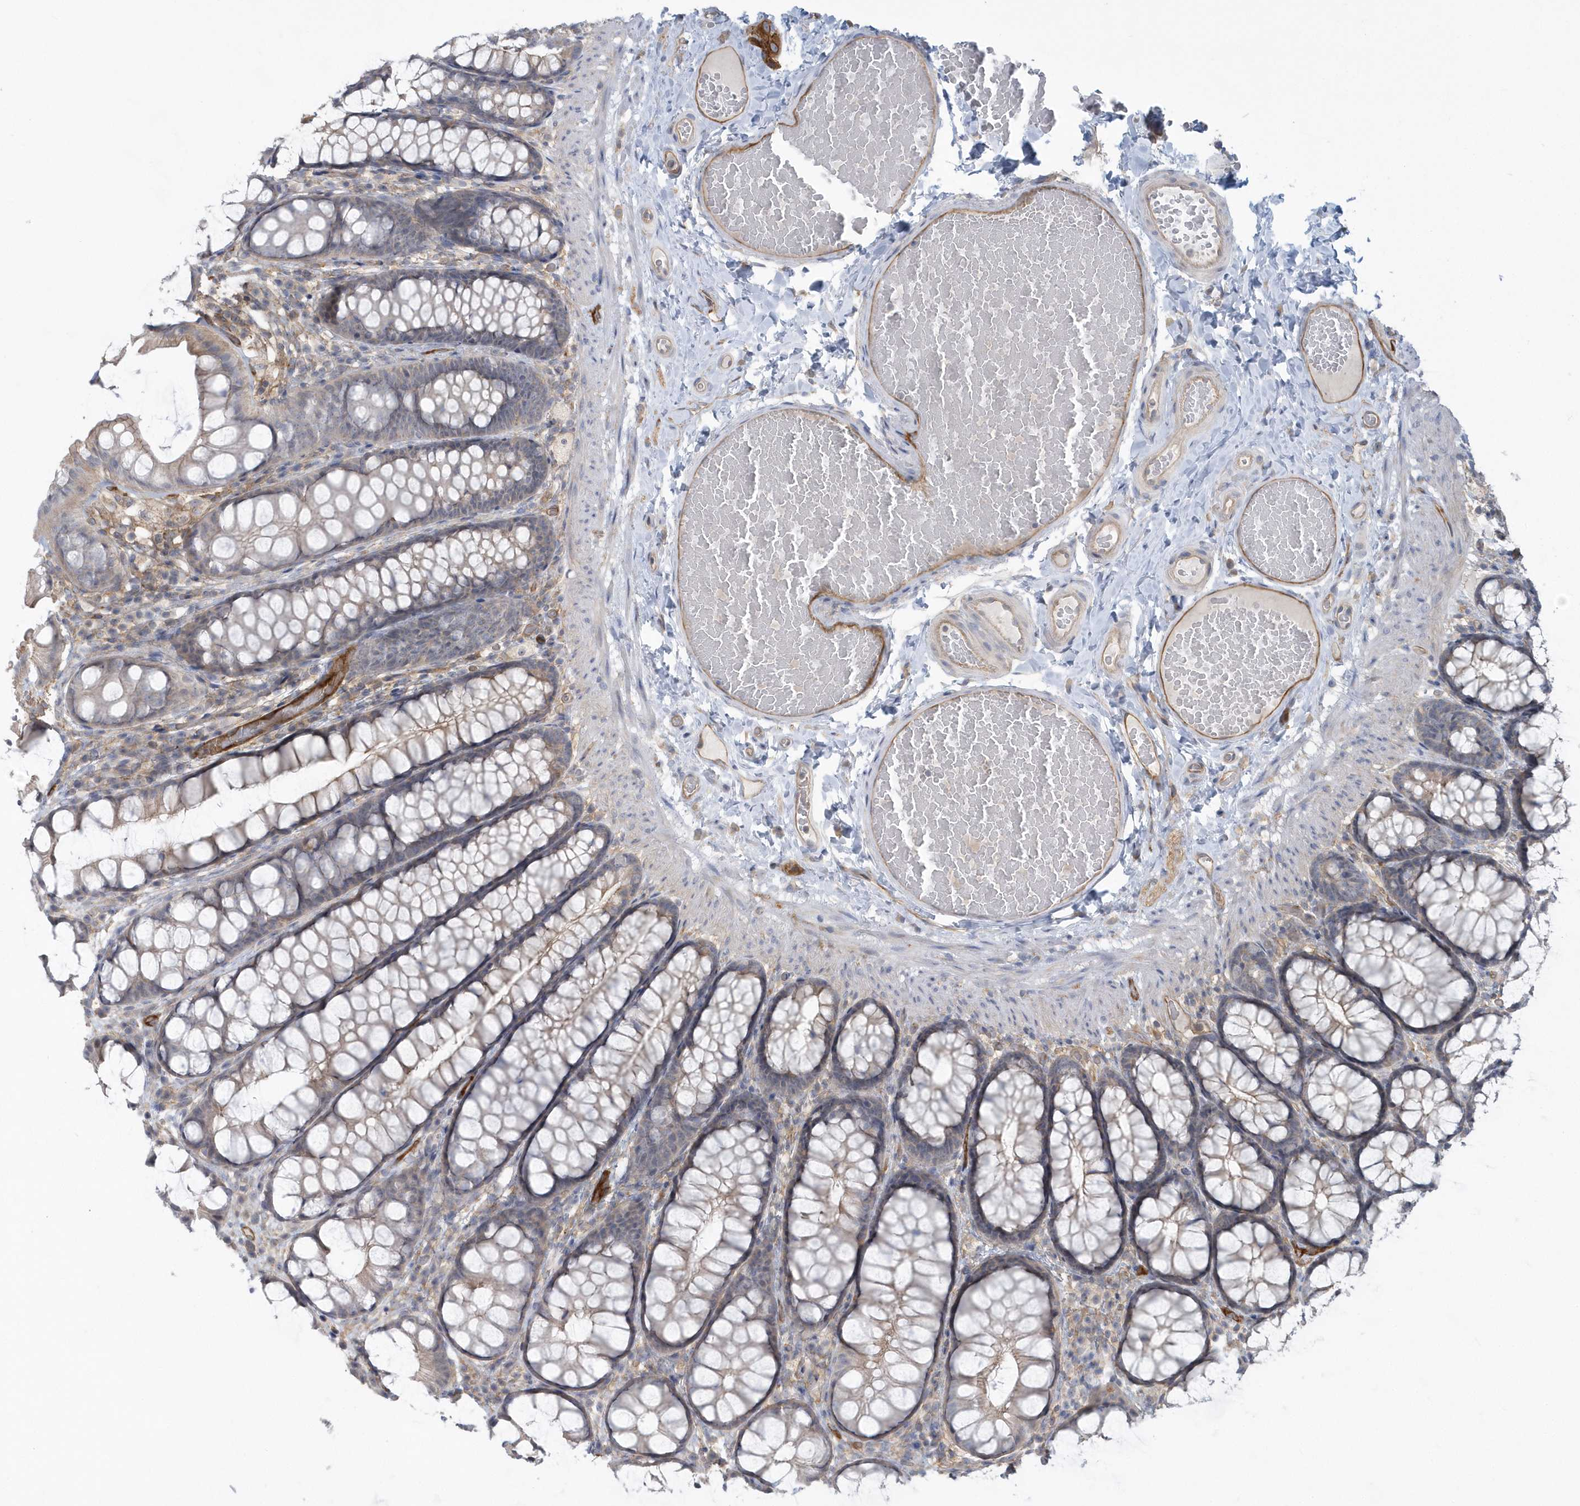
{"staining": {"intensity": "moderate", "quantity": ">75%", "location": "cytoplasmic/membranous"}, "tissue": "colon", "cell_type": "Endothelial cells", "image_type": "normal", "snomed": [{"axis": "morphology", "description": "Normal tissue, NOS"}, {"axis": "topography", "description": "Colon"}], "caption": "A brown stain shows moderate cytoplasmic/membranous staining of a protein in endothelial cells of unremarkable human colon.", "gene": "RAI14", "patient": {"sex": "male", "age": 47}}